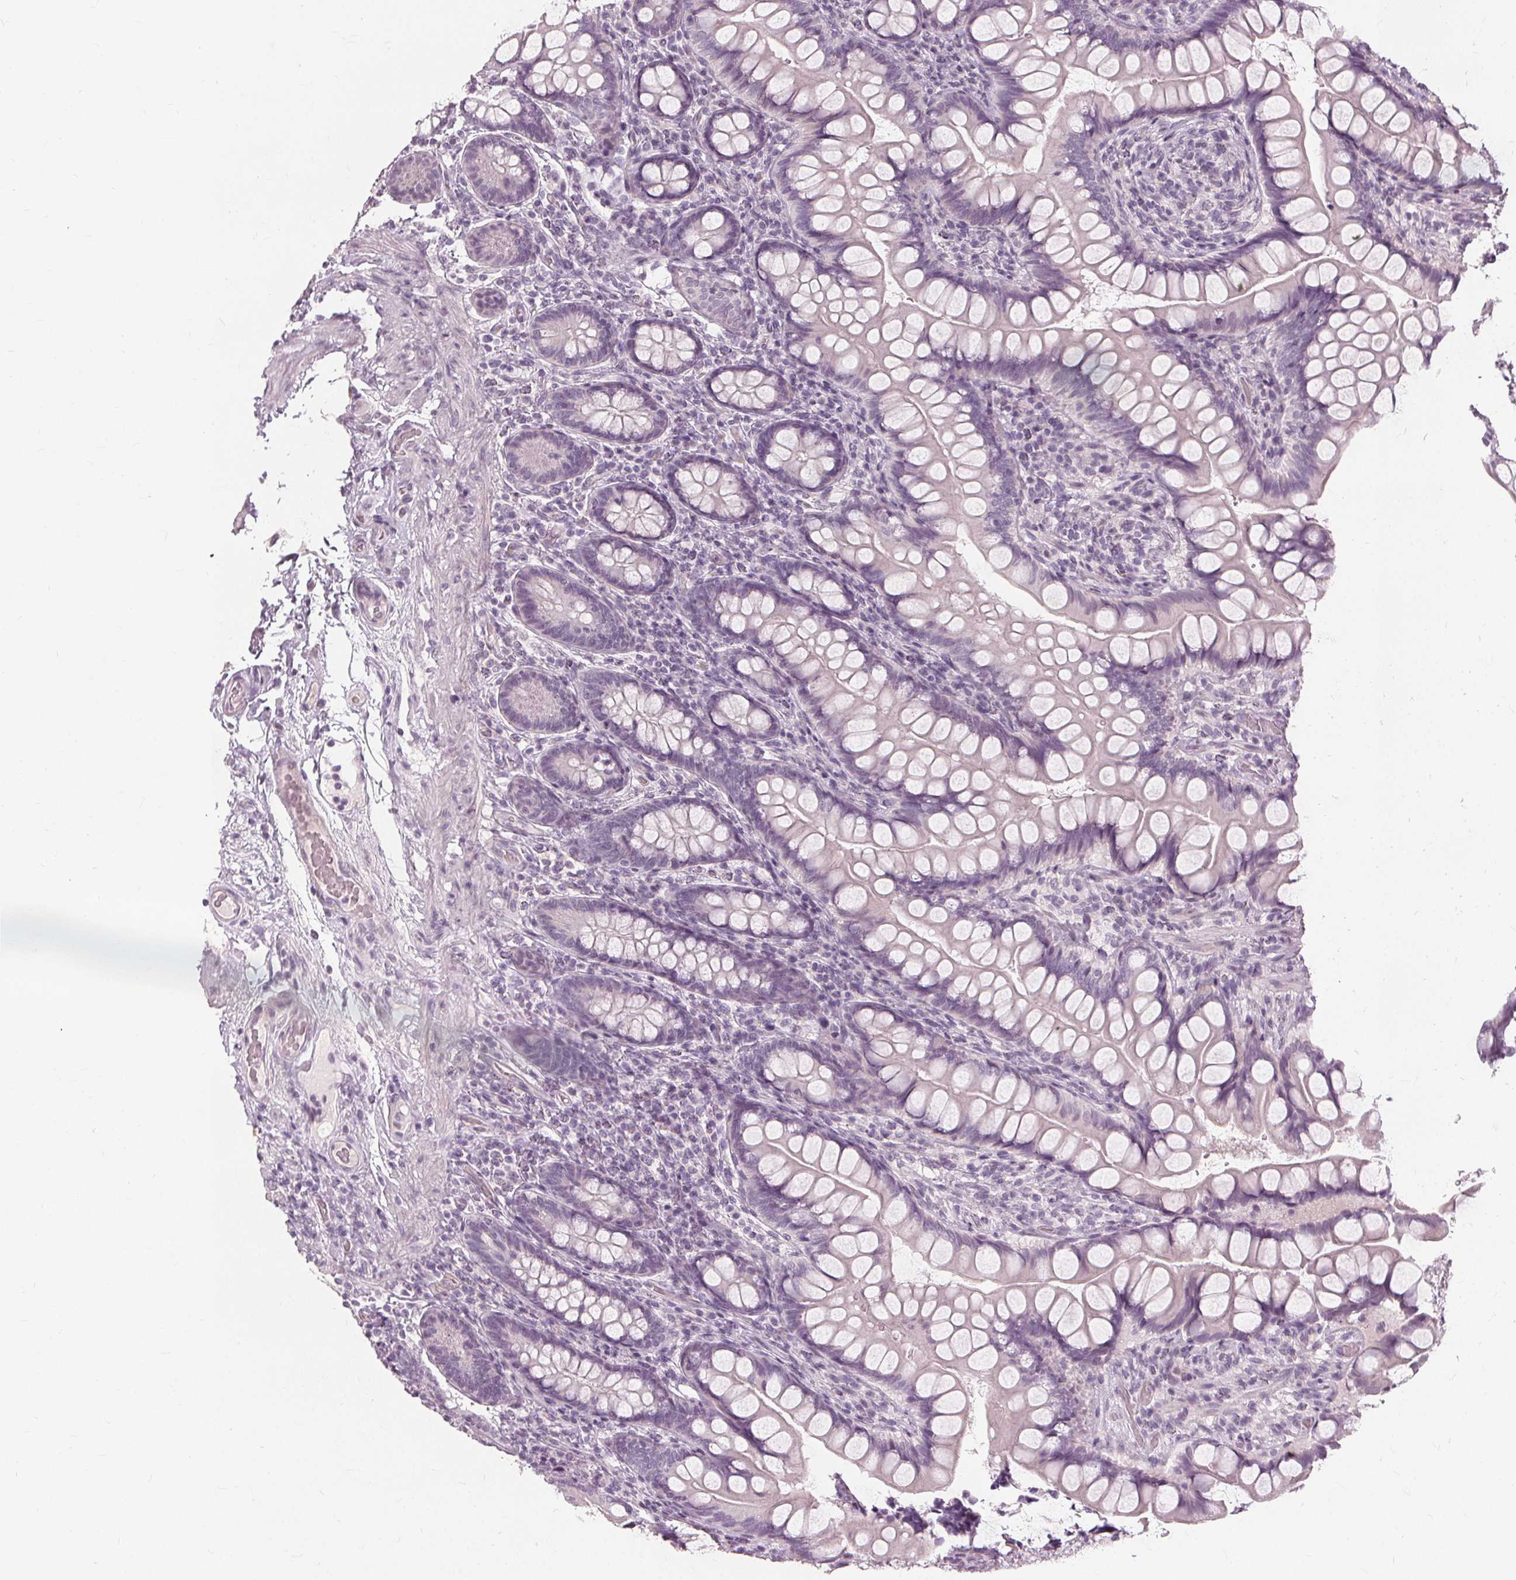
{"staining": {"intensity": "negative", "quantity": "none", "location": "none"}, "tissue": "small intestine", "cell_type": "Glandular cells", "image_type": "normal", "snomed": [{"axis": "morphology", "description": "Normal tissue, NOS"}, {"axis": "topography", "description": "Small intestine"}], "caption": "This is an immunohistochemistry (IHC) photomicrograph of normal small intestine. There is no positivity in glandular cells.", "gene": "SFTPD", "patient": {"sex": "male", "age": 70}}